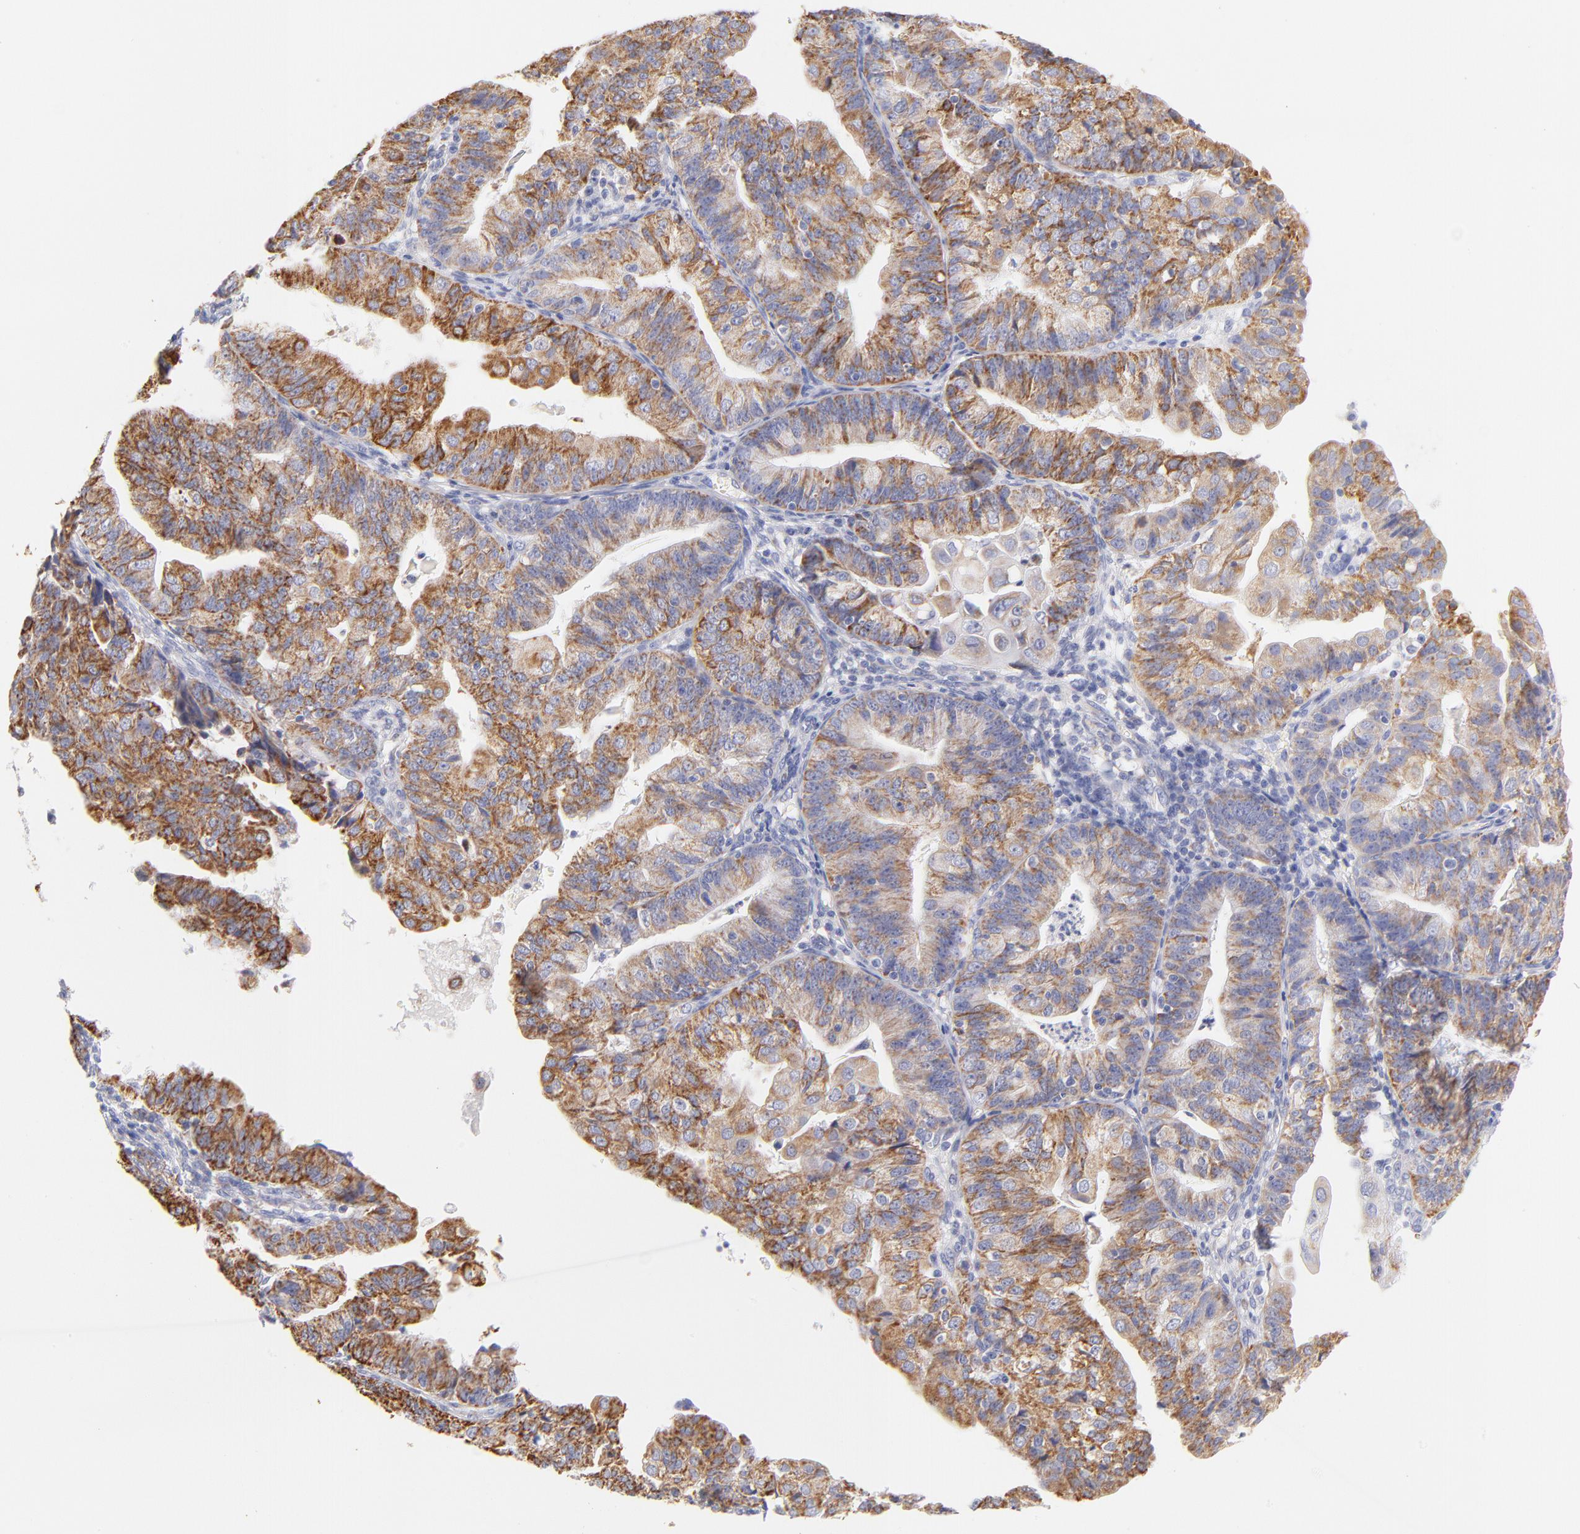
{"staining": {"intensity": "strong", "quantity": ">75%", "location": "cytoplasmic/membranous"}, "tissue": "endometrial cancer", "cell_type": "Tumor cells", "image_type": "cancer", "snomed": [{"axis": "morphology", "description": "Adenocarcinoma, NOS"}, {"axis": "topography", "description": "Endometrium"}], "caption": "Adenocarcinoma (endometrial) stained for a protein (brown) displays strong cytoplasmic/membranous positive staining in approximately >75% of tumor cells.", "gene": "AIFM1", "patient": {"sex": "female", "age": 56}}